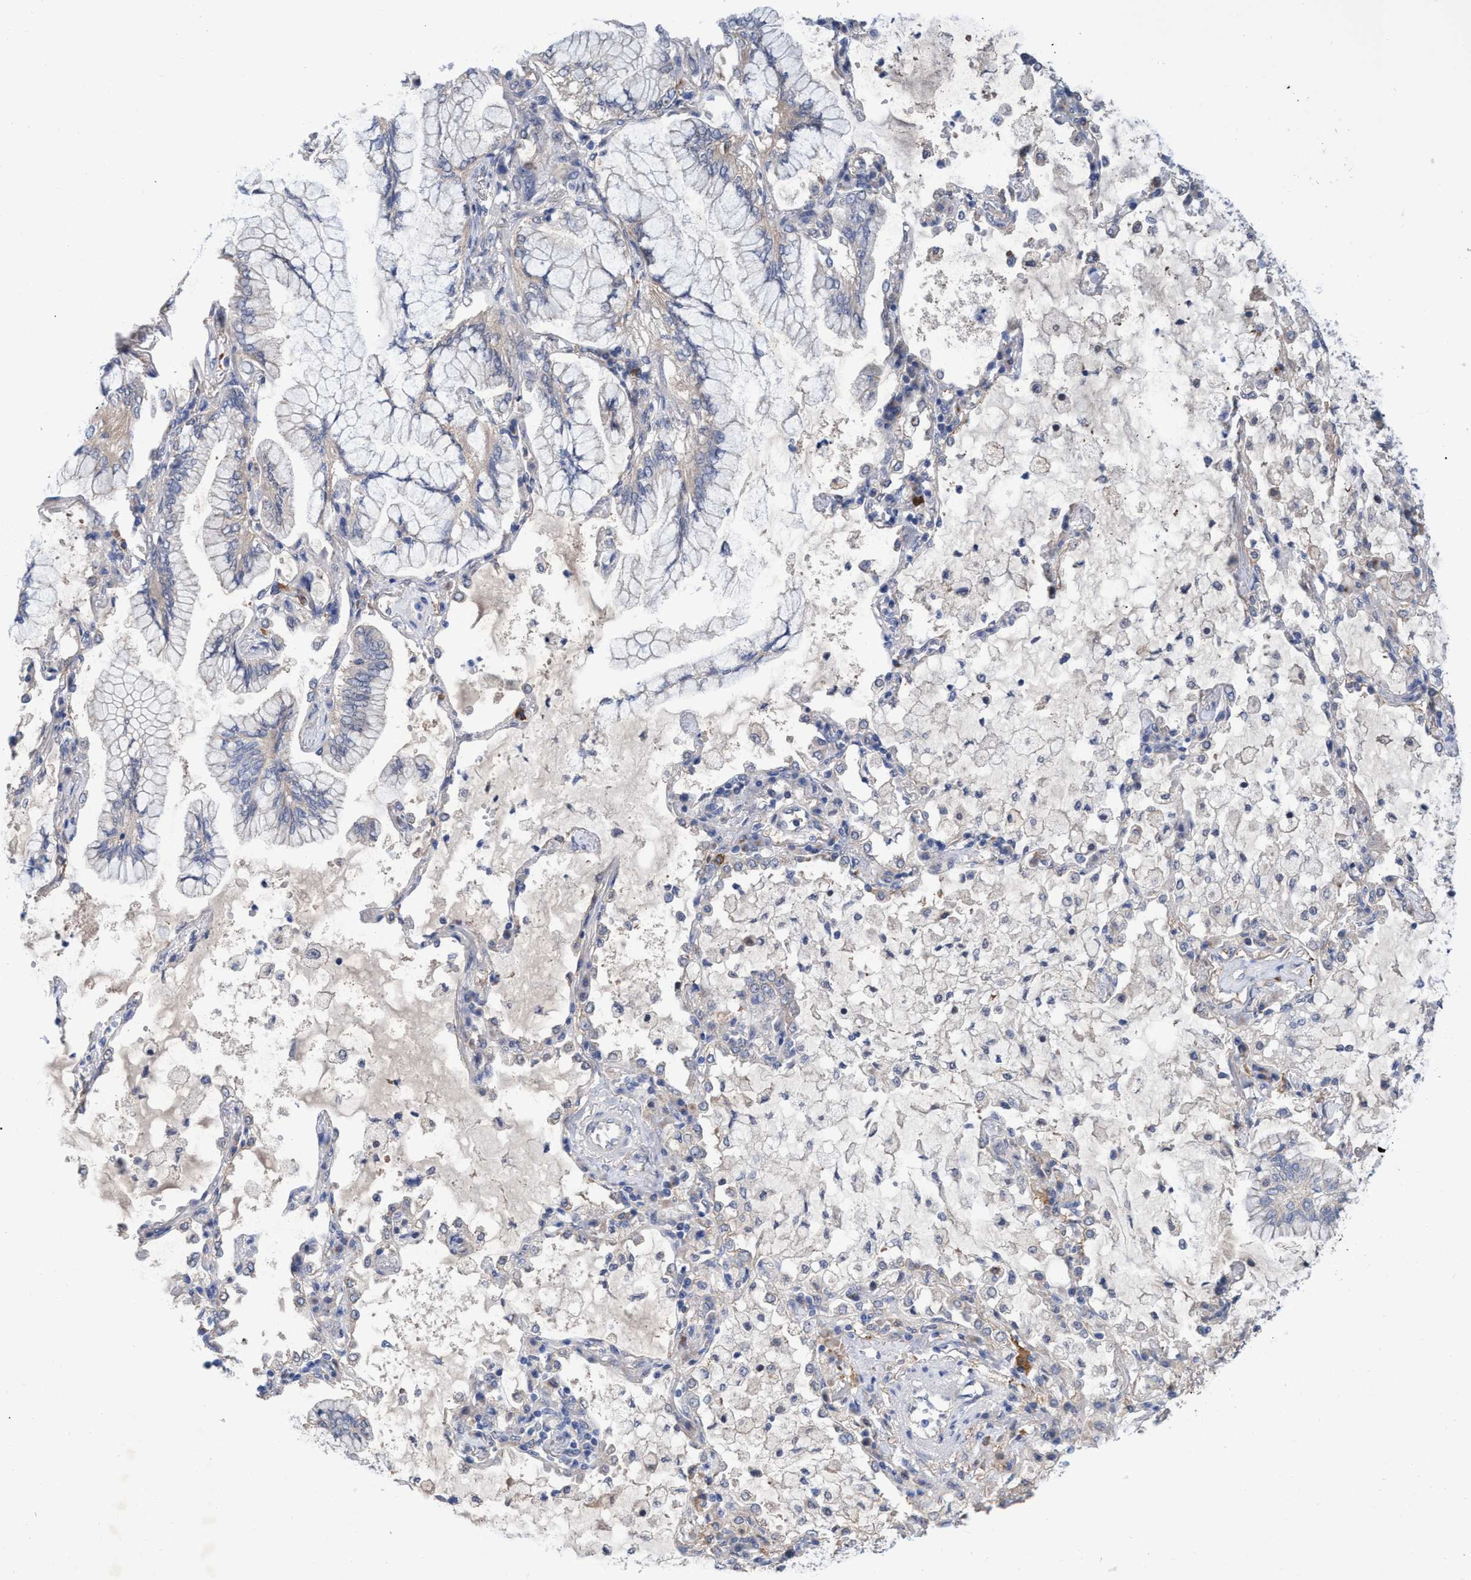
{"staining": {"intensity": "negative", "quantity": "none", "location": "none"}, "tissue": "lung cancer", "cell_type": "Tumor cells", "image_type": "cancer", "snomed": [{"axis": "morphology", "description": "Adenocarcinoma, NOS"}, {"axis": "topography", "description": "Lung"}], "caption": "Immunohistochemistry of lung cancer reveals no expression in tumor cells.", "gene": "SVEP1", "patient": {"sex": "female", "age": 70}}